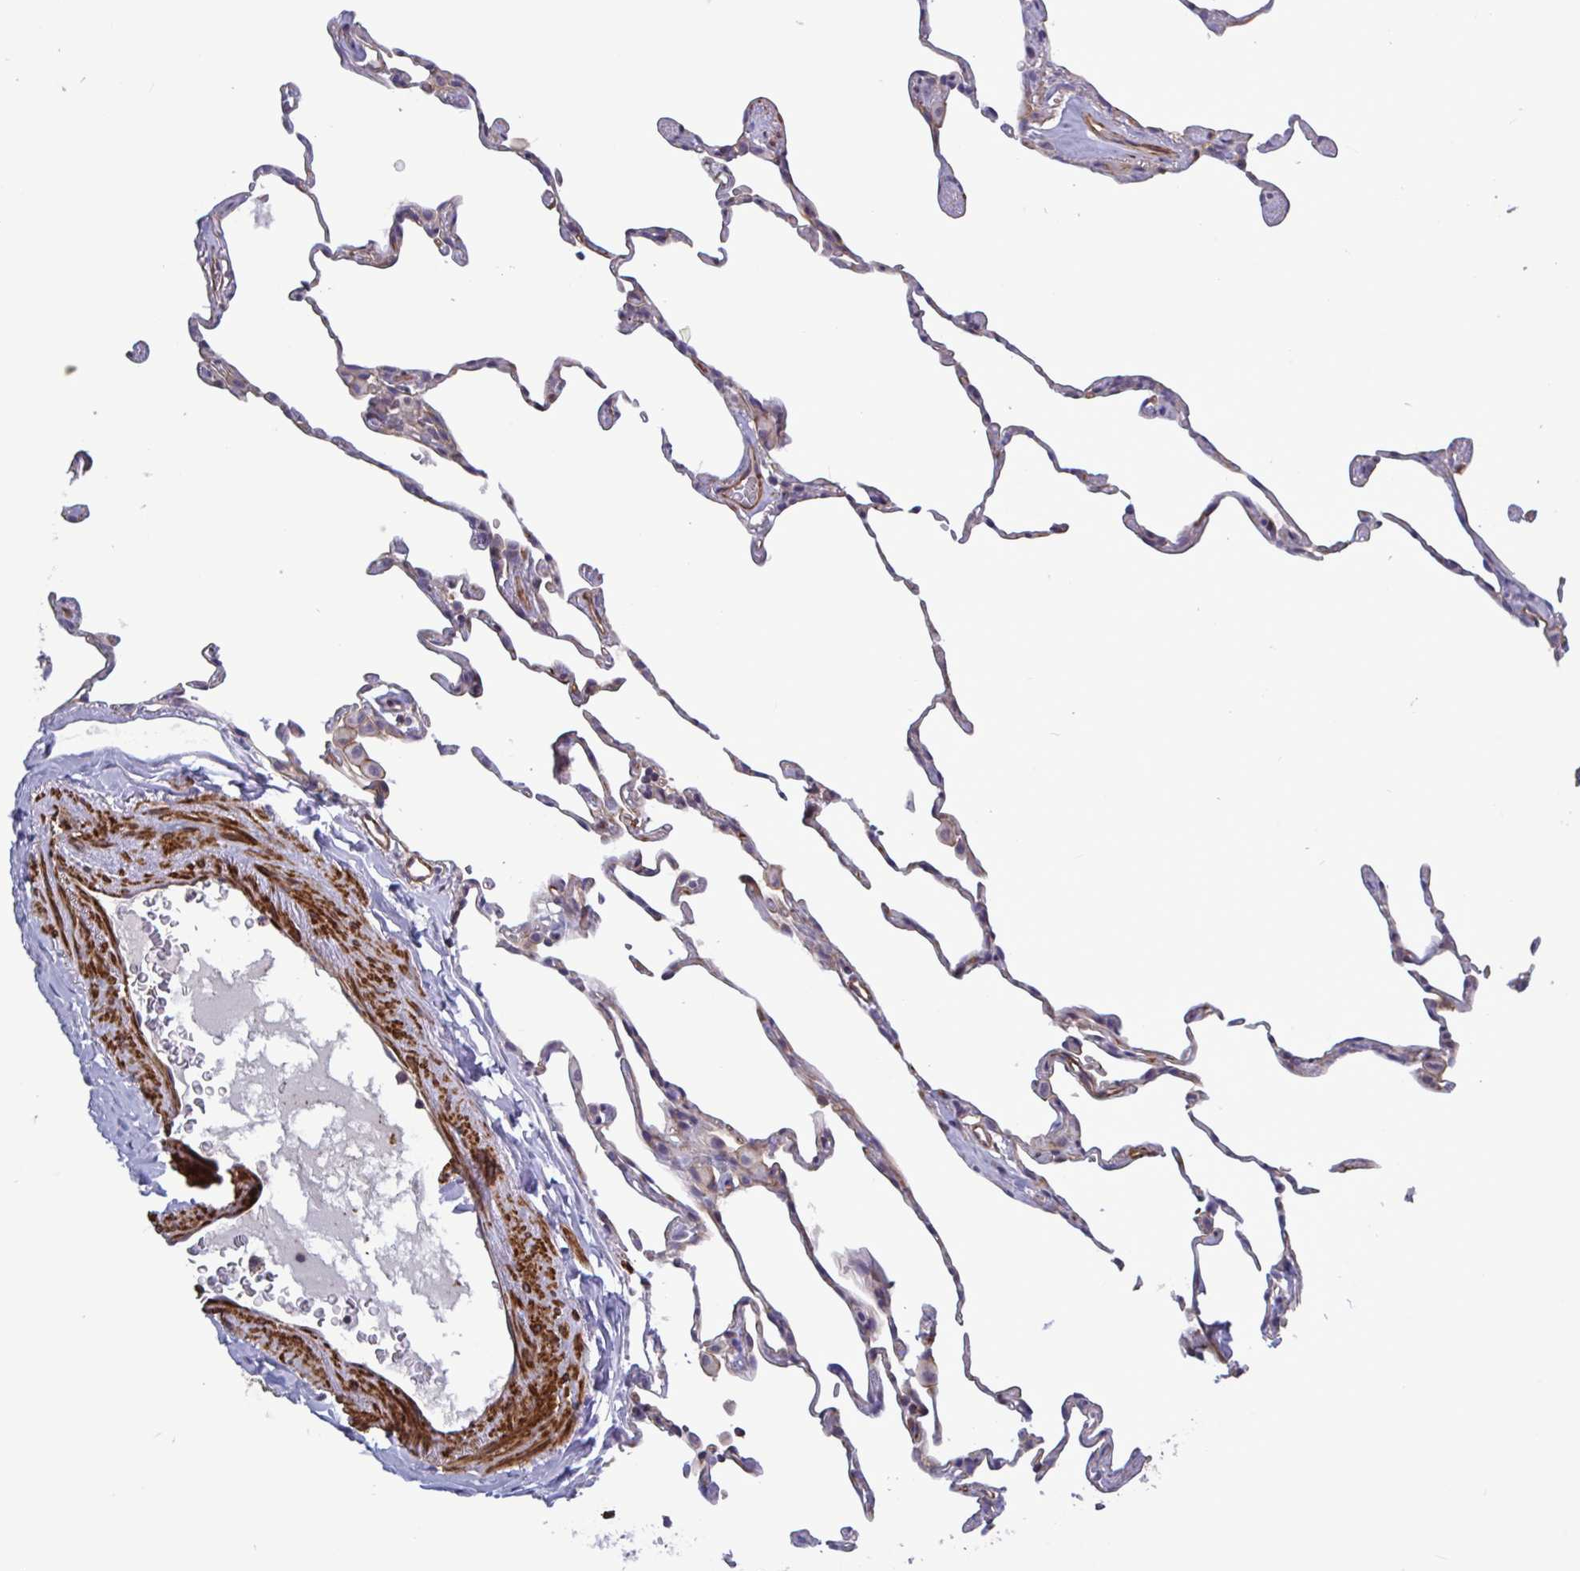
{"staining": {"intensity": "weak", "quantity": "<25%", "location": "cytoplasmic/membranous"}, "tissue": "lung", "cell_type": "Alveolar cells", "image_type": "normal", "snomed": [{"axis": "morphology", "description": "Normal tissue, NOS"}, {"axis": "topography", "description": "Lung"}], "caption": "High power microscopy histopathology image of an immunohistochemistry micrograph of benign lung, revealing no significant staining in alveolar cells.", "gene": "SHISA7", "patient": {"sex": "female", "age": 57}}